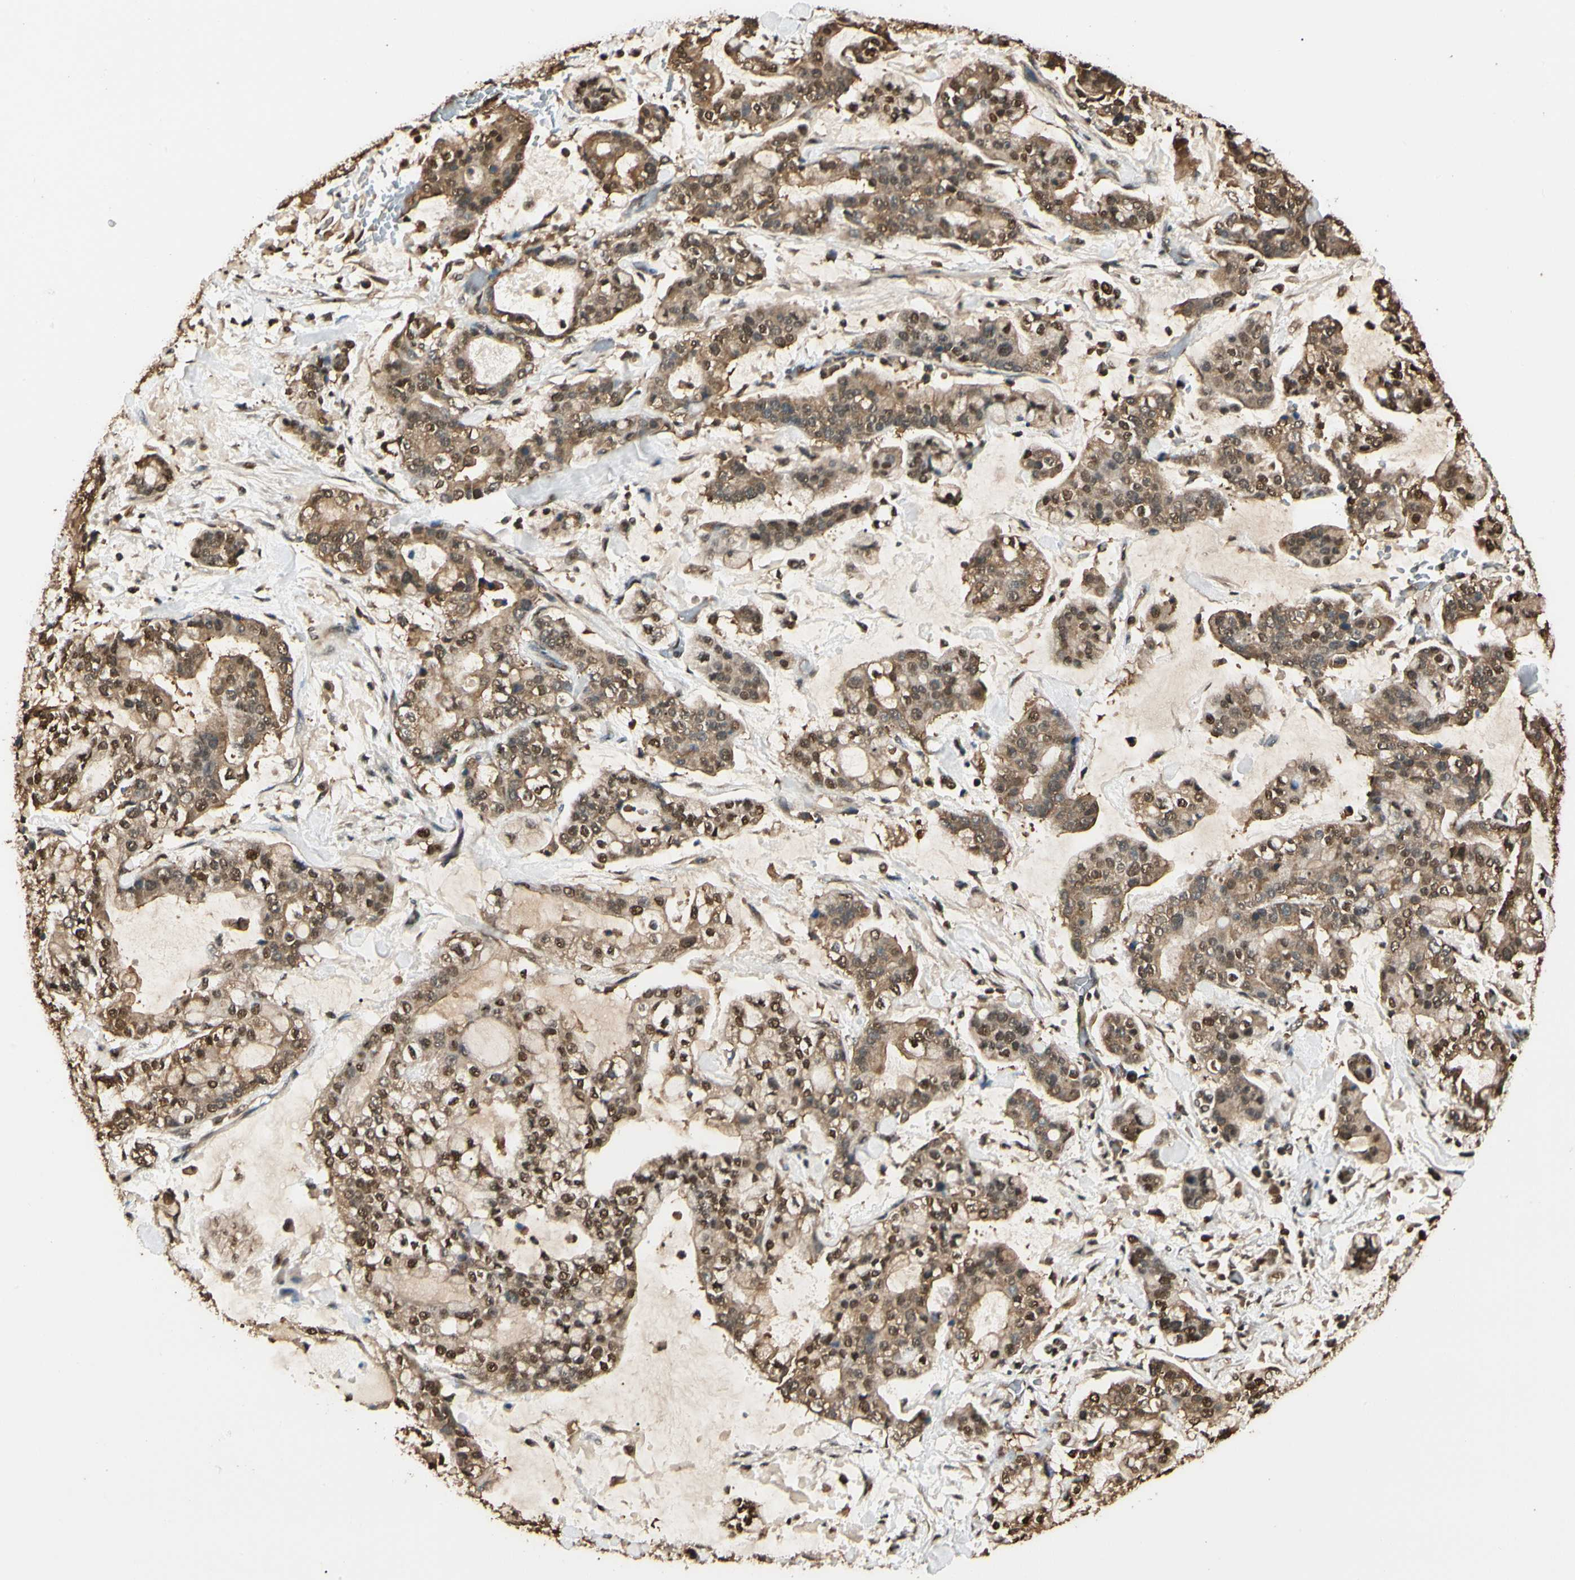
{"staining": {"intensity": "moderate", "quantity": ">75%", "location": "cytoplasmic/membranous,nuclear"}, "tissue": "stomach cancer", "cell_type": "Tumor cells", "image_type": "cancer", "snomed": [{"axis": "morphology", "description": "Normal tissue, NOS"}, {"axis": "morphology", "description": "Adenocarcinoma, NOS"}, {"axis": "topography", "description": "Stomach, upper"}, {"axis": "topography", "description": "Stomach"}], "caption": "A photomicrograph of human adenocarcinoma (stomach) stained for a protein reveals moderate cytoplasmic/membranous and nuclear brown staining in tumor cells.", "gene": "PNCK", "patient": {"sex": "male", "age": 76}}